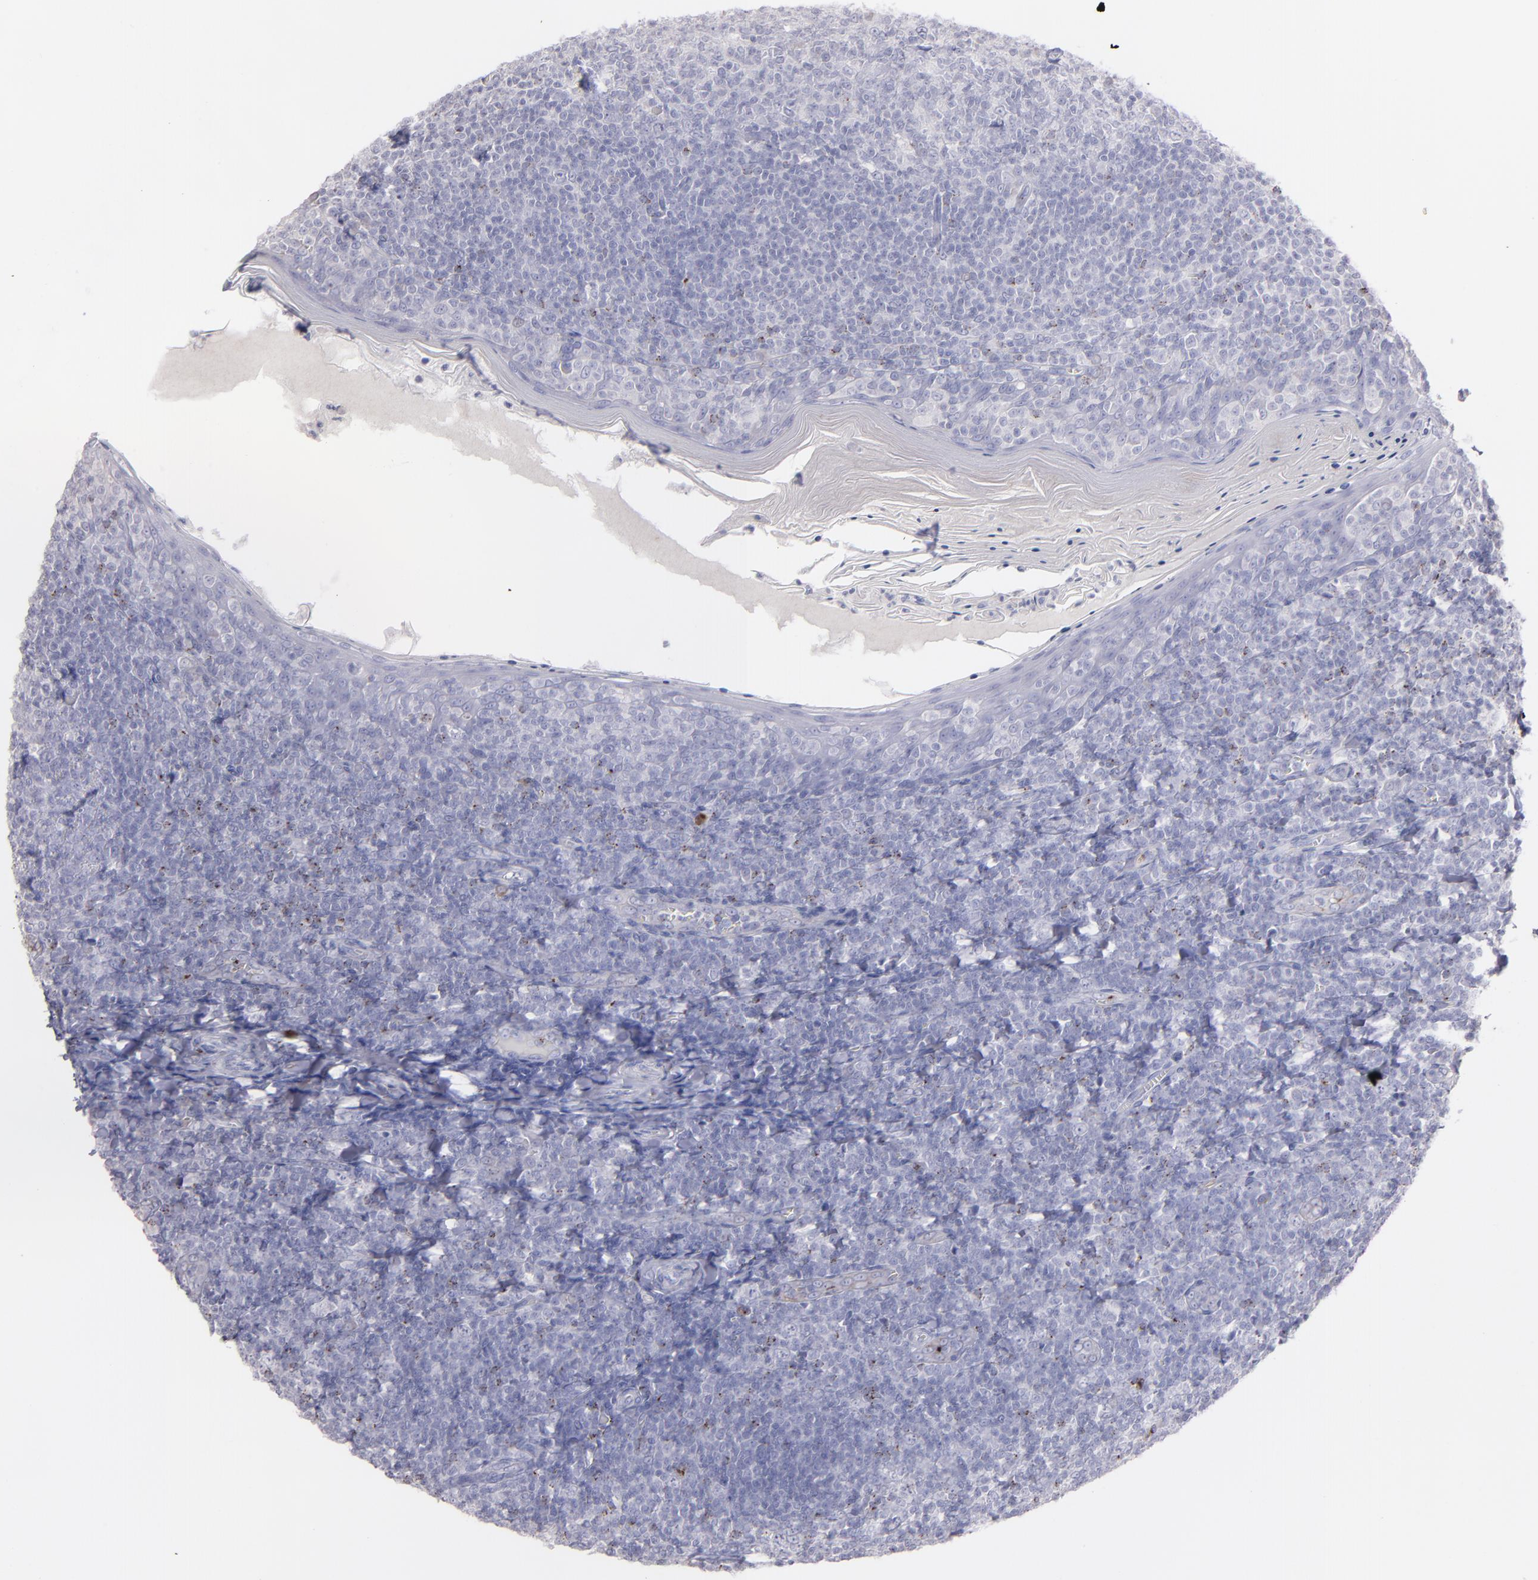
{"staining": {"intensity": "negative", "quantity": "none", "location": "none"}, "tissue": "tonsil", "cell_type": "Germinal center cells", "image_type": "normal", "snomed": [{"axis": "morphology", "description": "Normal tissue, NOS"}, {"axis": "topography", "description": "Tonsil"}], "caption": "DAB immunohistochemical staining of unremarkable human tonsil shows no significant staining in germinal center cells. (DAB IHC, high magnification).", "gene": "SNAP25", "patient": {"sex": "male", "age": 31}}